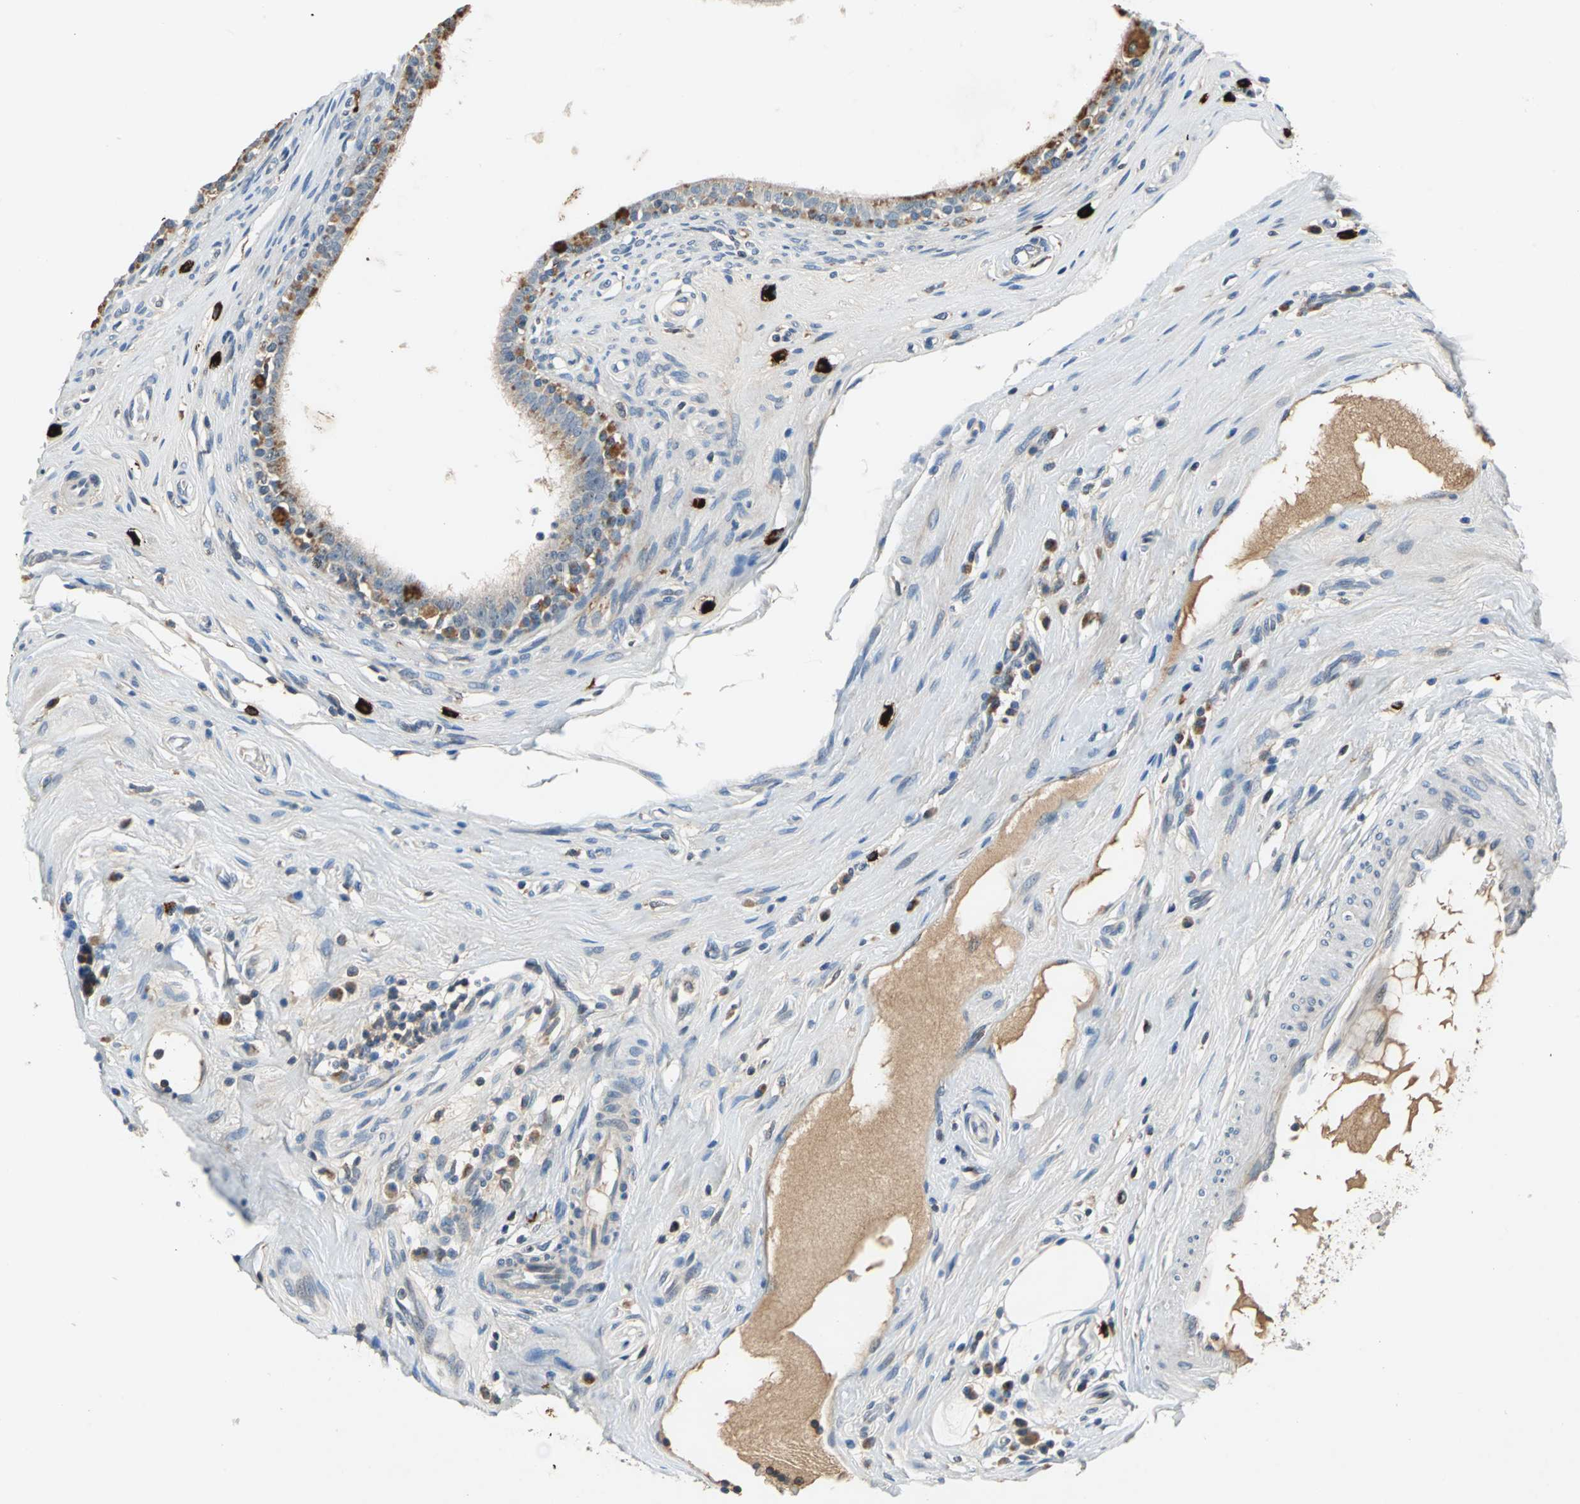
{"staining": {"intensity": "moderate", "quantity": ">75%", "location": "cytoplasmic/membranous"}, "tissue": "epididymis", "cell_type": "Glandular cells", "image_type": "normal", "snomed": [{"axis": "morphology", "description": "Normal tissue, NOS"}, {"axis": "morphology", "description": "Inflammation, NOS"}, {"axis": "topography", "description": "Epididymis"}], "caption": "A high-resolution photomicrograph shows IHC staining of unremarkable epididymis, which exhibits moderate cytoplasmic/membranous positivity in approximately >75% of glandular cells. (DAB (3,3'-diaminobenzidine) IHC, brown staining for protein, blue staining for nuclei).", "gene": "SLC19A2", "patient": {"sex": "male", "age": 84}}